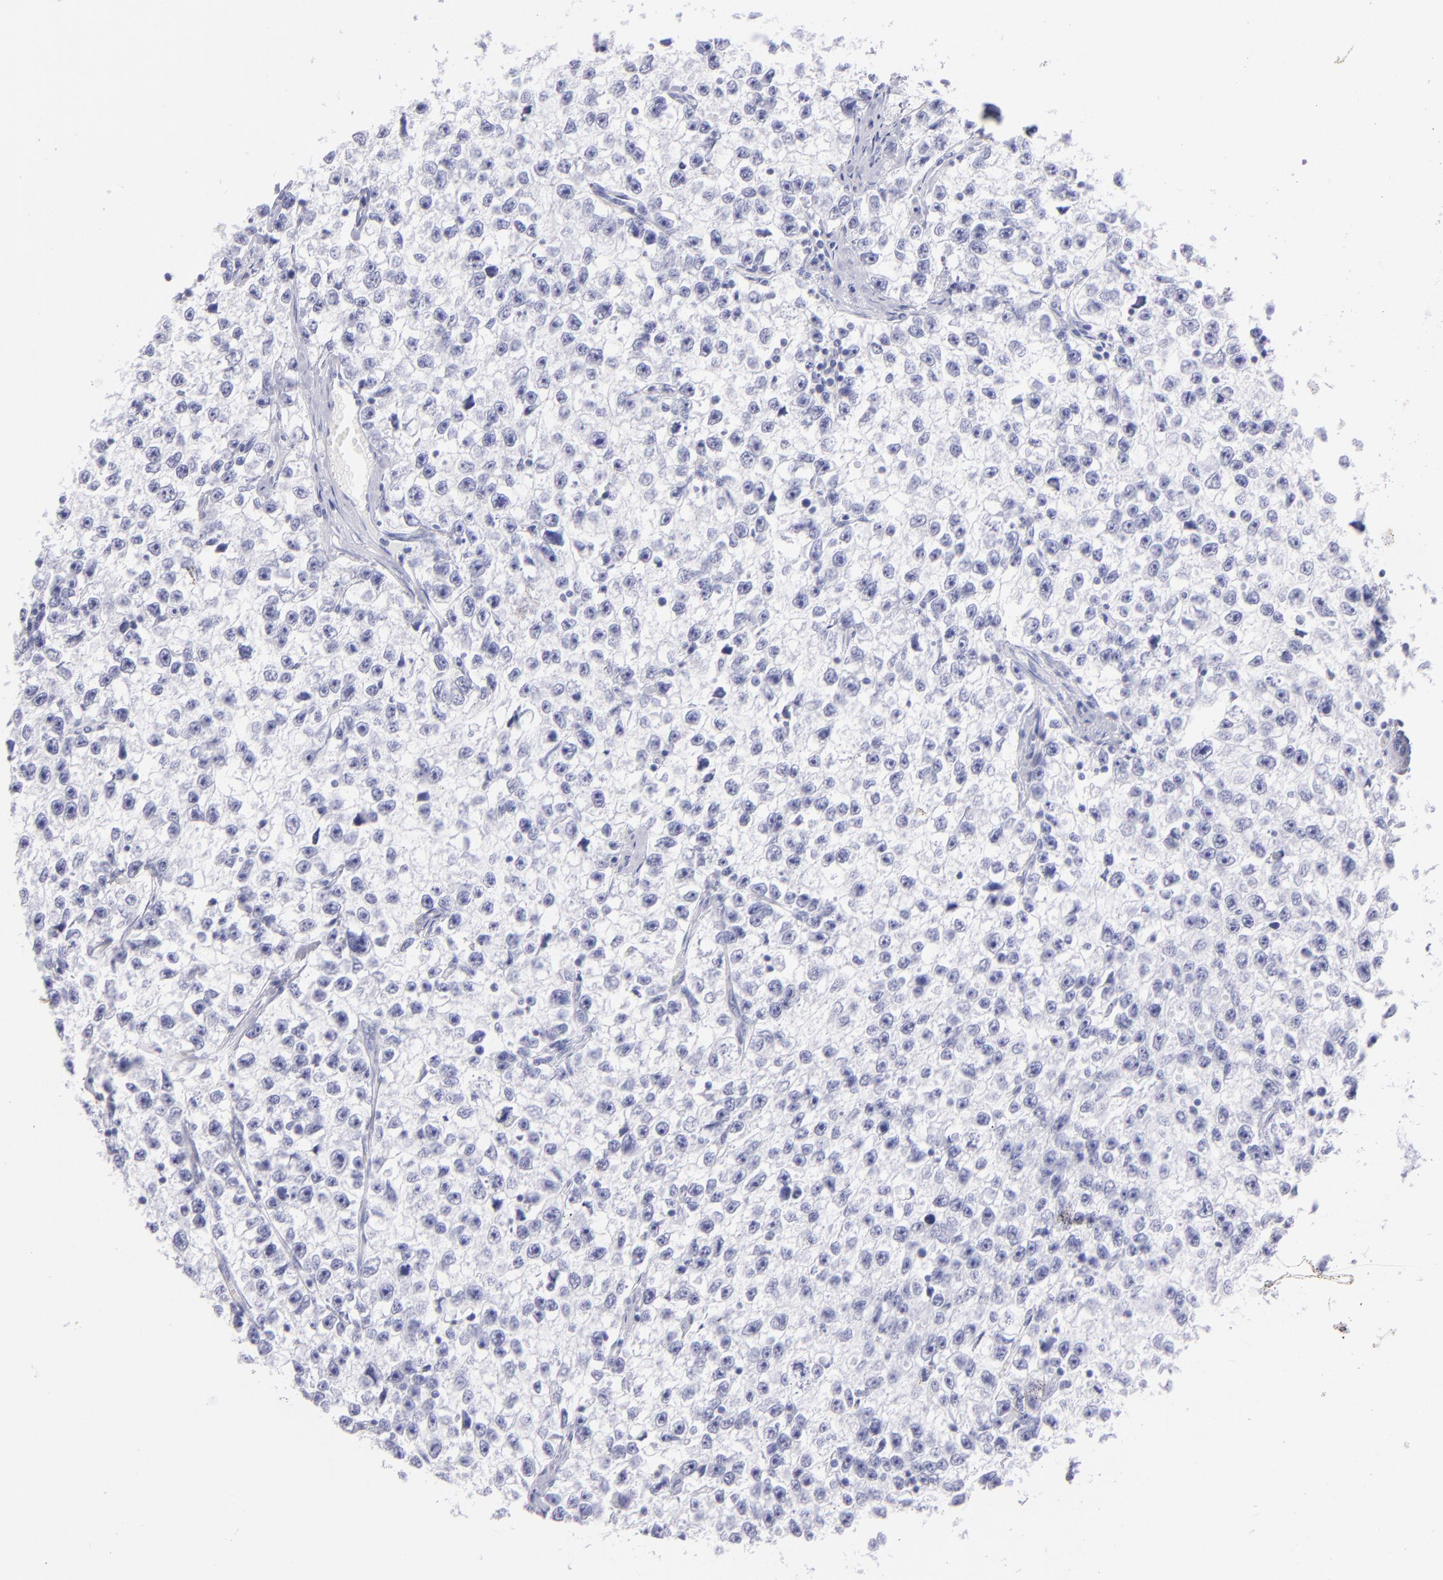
{"staining": {"intensity": "negative", "quantity": "none", "location": "none"}, "tissue": "testis cancer", "cell_type": "Tumor cells", "image_type": "cancer", "snomed": [{"axis": "morphology", "description": "Seminoma, NOS"}, {"axis": "morphology", "description": "Carcinoma, Embryonal, NOS"}, {"axis": "topography", "description": "Testis"}], "caption": "Photomicrograph shows no significant protein positivity in tumor cells of testis cancer (seminoma).", "gene": "PRPH", "patient": {"sex": "male", "age": 30}}